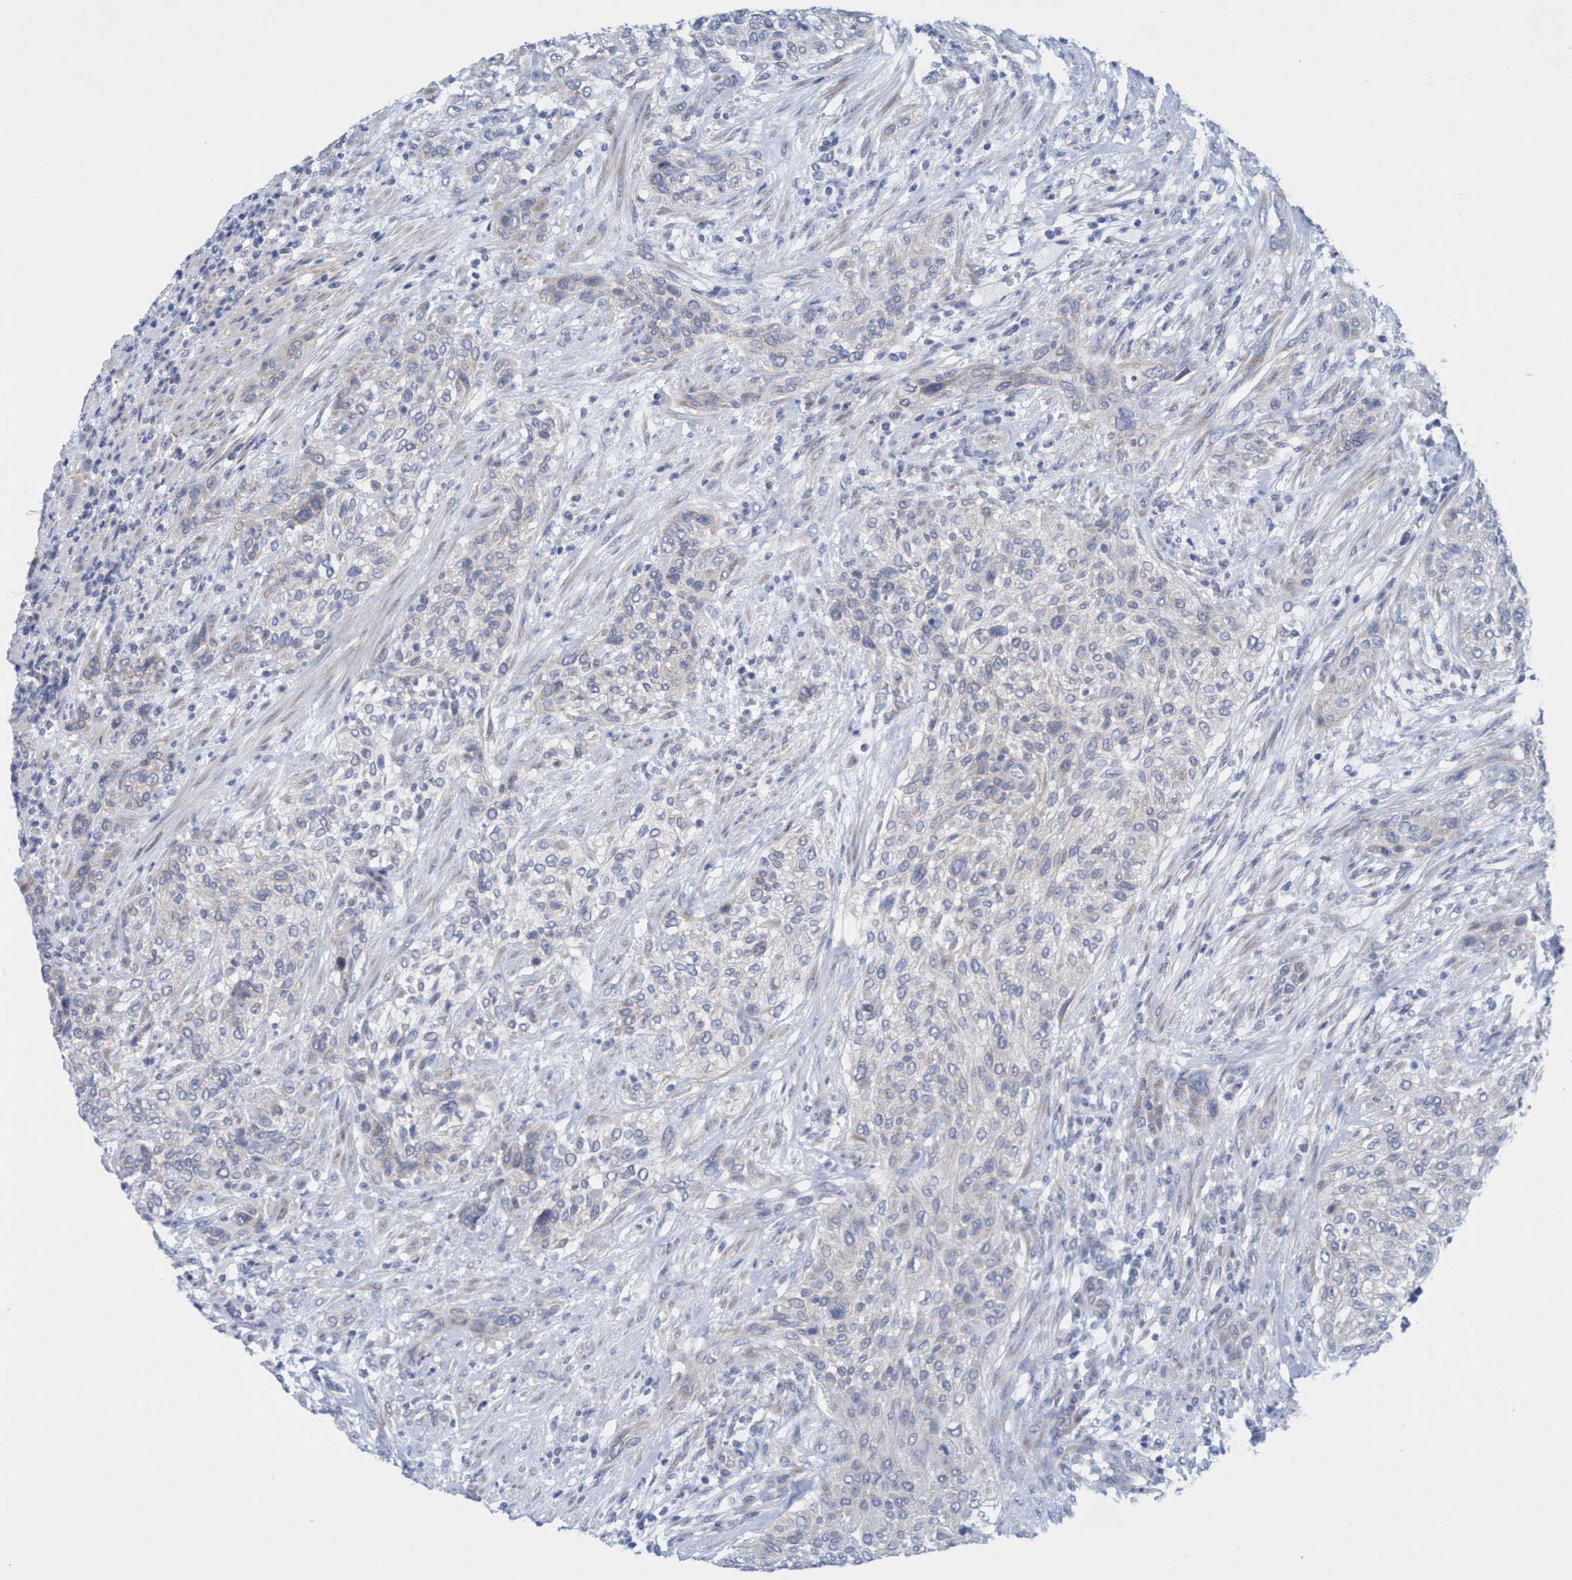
{"staining": {"intensity": "weak", "quantity": "<25%", "location": "cytoplasmic/membranous"}, "tissue": "urothelial cancer", "cell_type": "Tumor cells", "image_type": "cancer", "snomed": [{"axis": "morphology", "description": "Urothelial carcinoma, Low grade"}, {"axis": "morphology", "description": "Urothelial carcinoma, High grade"}, {"axis": "topography", "description": "Urinary bladder"}], "caption": "There is no significant positivity in tumor cells of urothelial carcinoma (low-grade).", "gene": "RSAD1", "patient": {"sex": "male", "age": 35}}